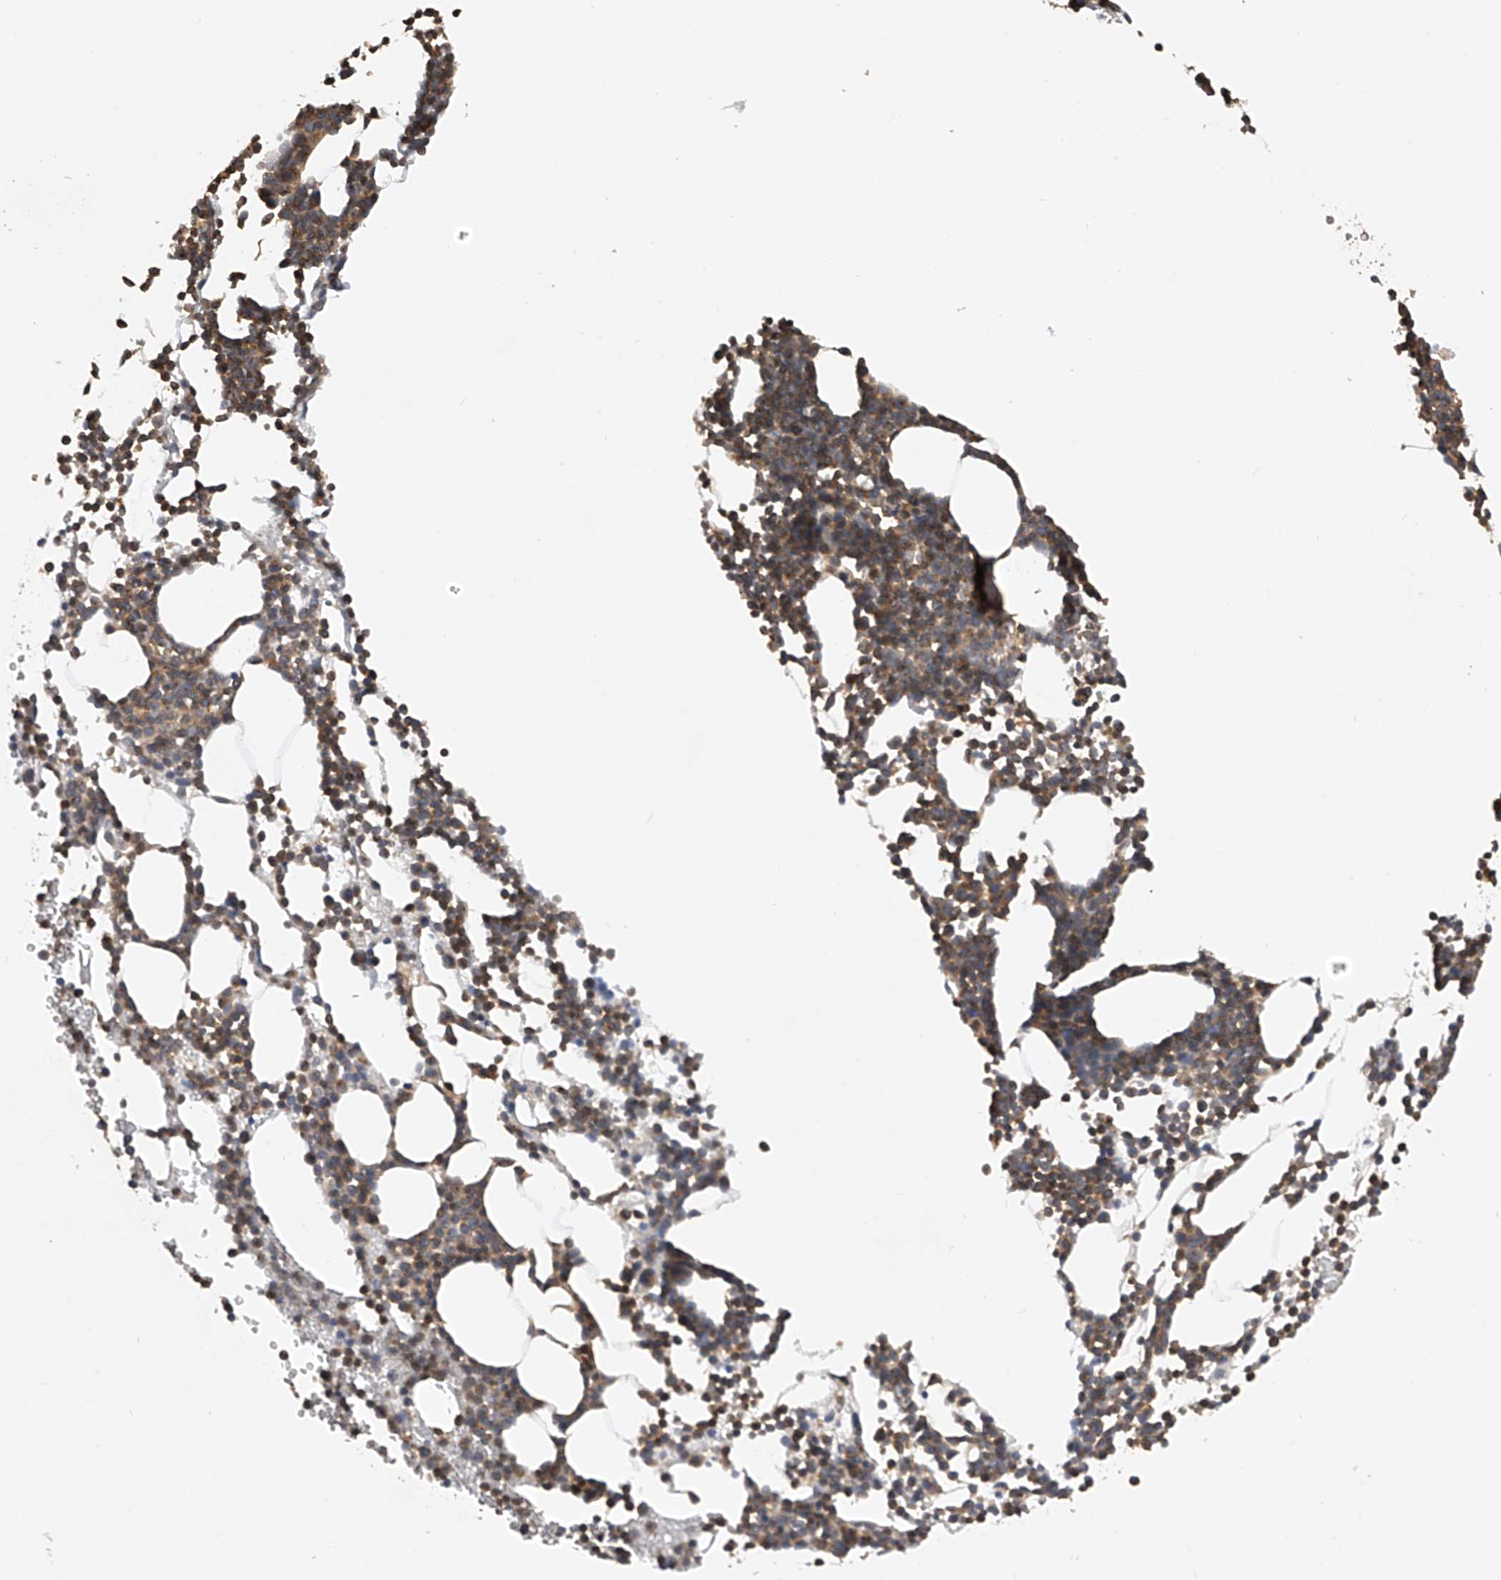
{"staining": {"intensity": "moderate", "quantity": "25%-75%", "location": "cytoplasmic/membranous"}, "tissue": "bone marrow", "cell_type": "Hematopoietic cells", "image_type": "normal", "snomed": [{"axis": "morphology", "description": "Normal tissue, NOS"}, {"axis": "topography", "description": "Bone marrow"}], "caption": "The histopathology image reveals immunohistochemical staining of benign bone marrow. There is moderate cytoplasmic/membranous staining is identified in approximately 25%-75% of hematopoietic cells.", "gene": "PTPRA", "patient": {"sex": "female", "age": 67}}